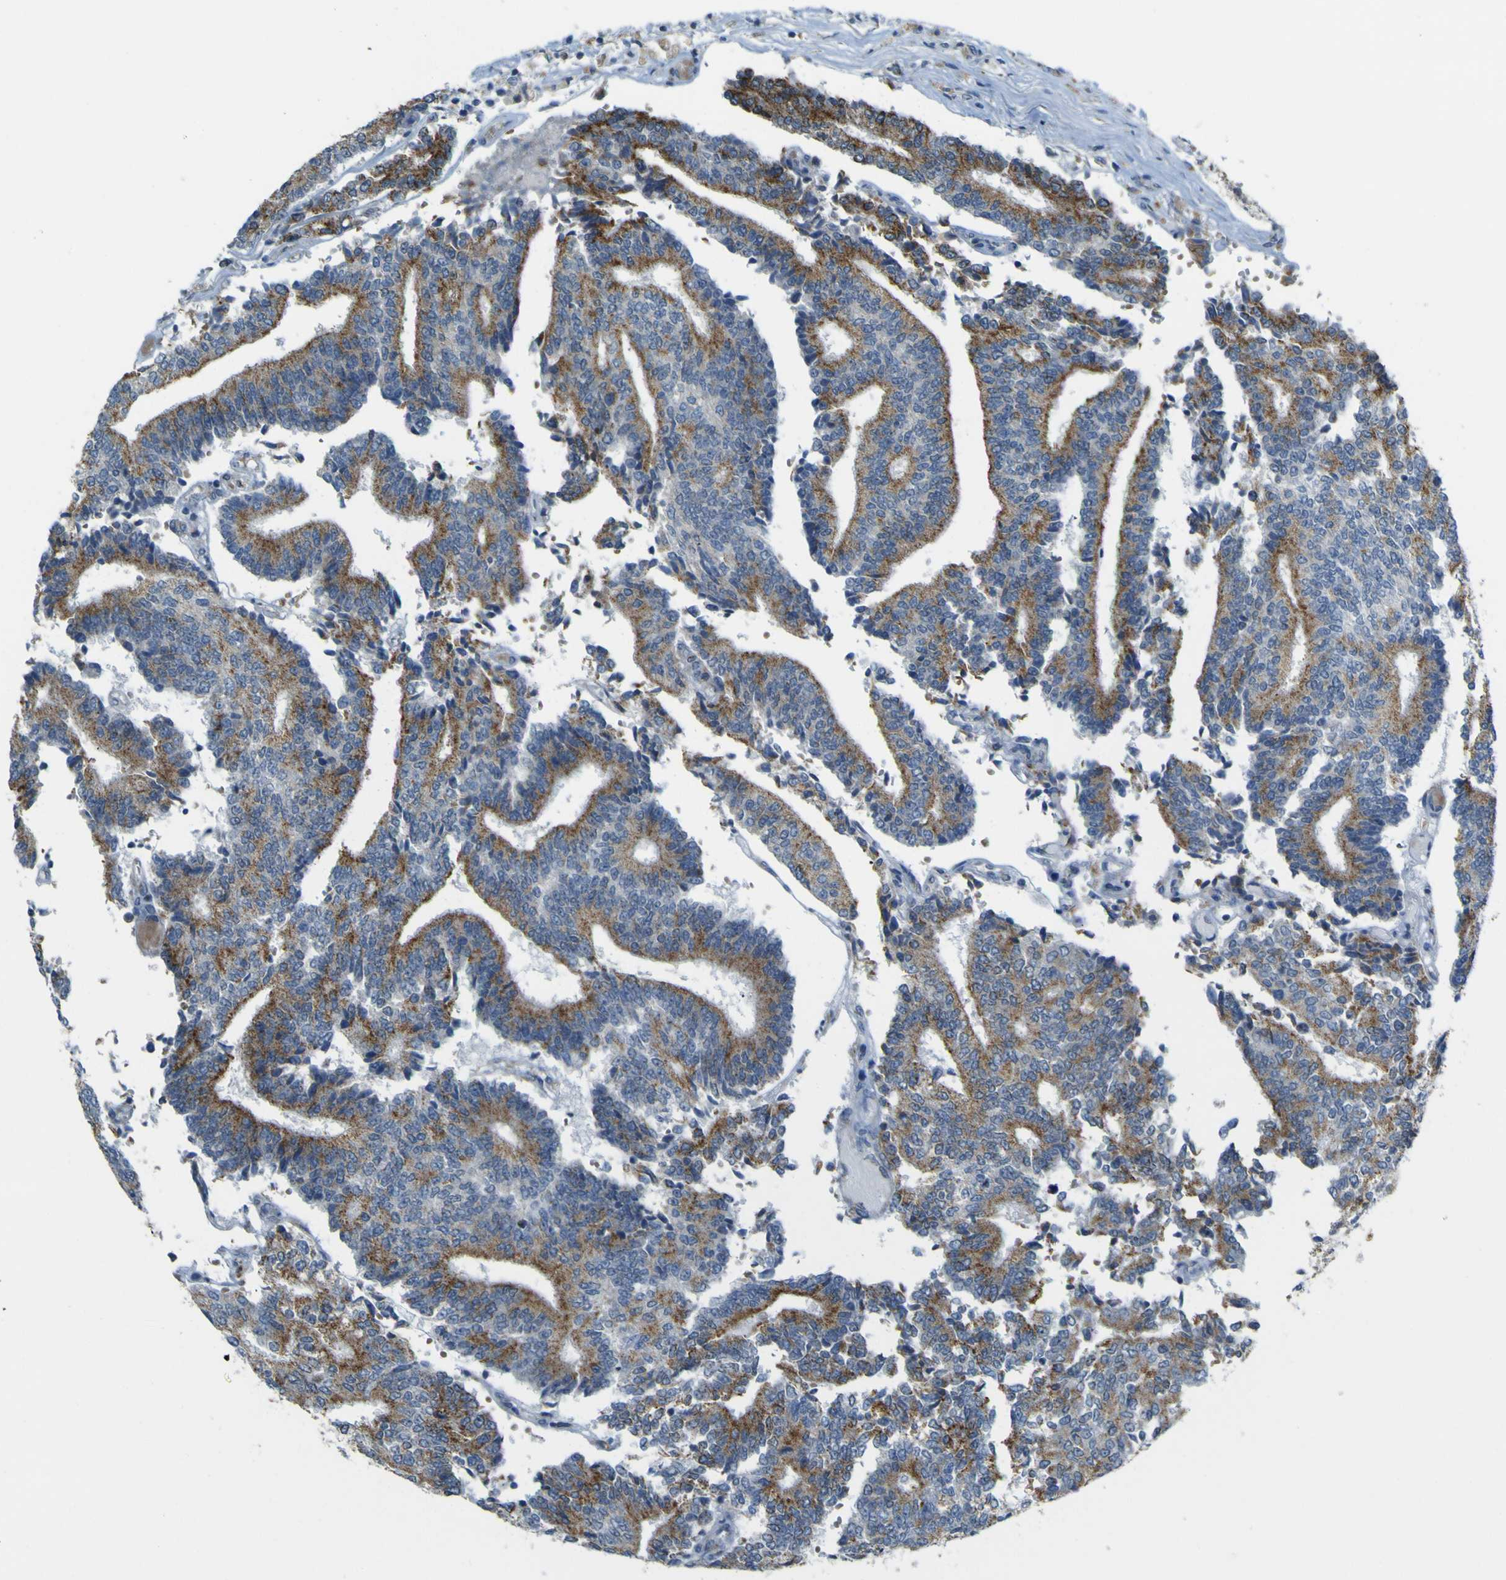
{"staining": {"intensity": "moderate", "quantity": ">75%", "location": "cytoplasmic/membranous"}, "tissue": "prostate cancer", "cell_type": "Tumor cells", "image_type": "cancer", "snomed": [{"axis": "morphology", "description": "Normal tissue, NOS"}, {"axis": "morphology", "description": "Adenocarcinoma, High grade"}, {"axis": "topography", "description": "Prostate"}, {"axis": "topography", "description": "Seminal veicle"}], "caption": "Immunohistochemical staining of human prostate high-grade adenocarcinoma reveals medium levels of moderate cytoplasmic/membranous expression in approximately >75% of tumor cells.", "gene": "ACBD5", "patient": {"sex": "male", "age": 55}}